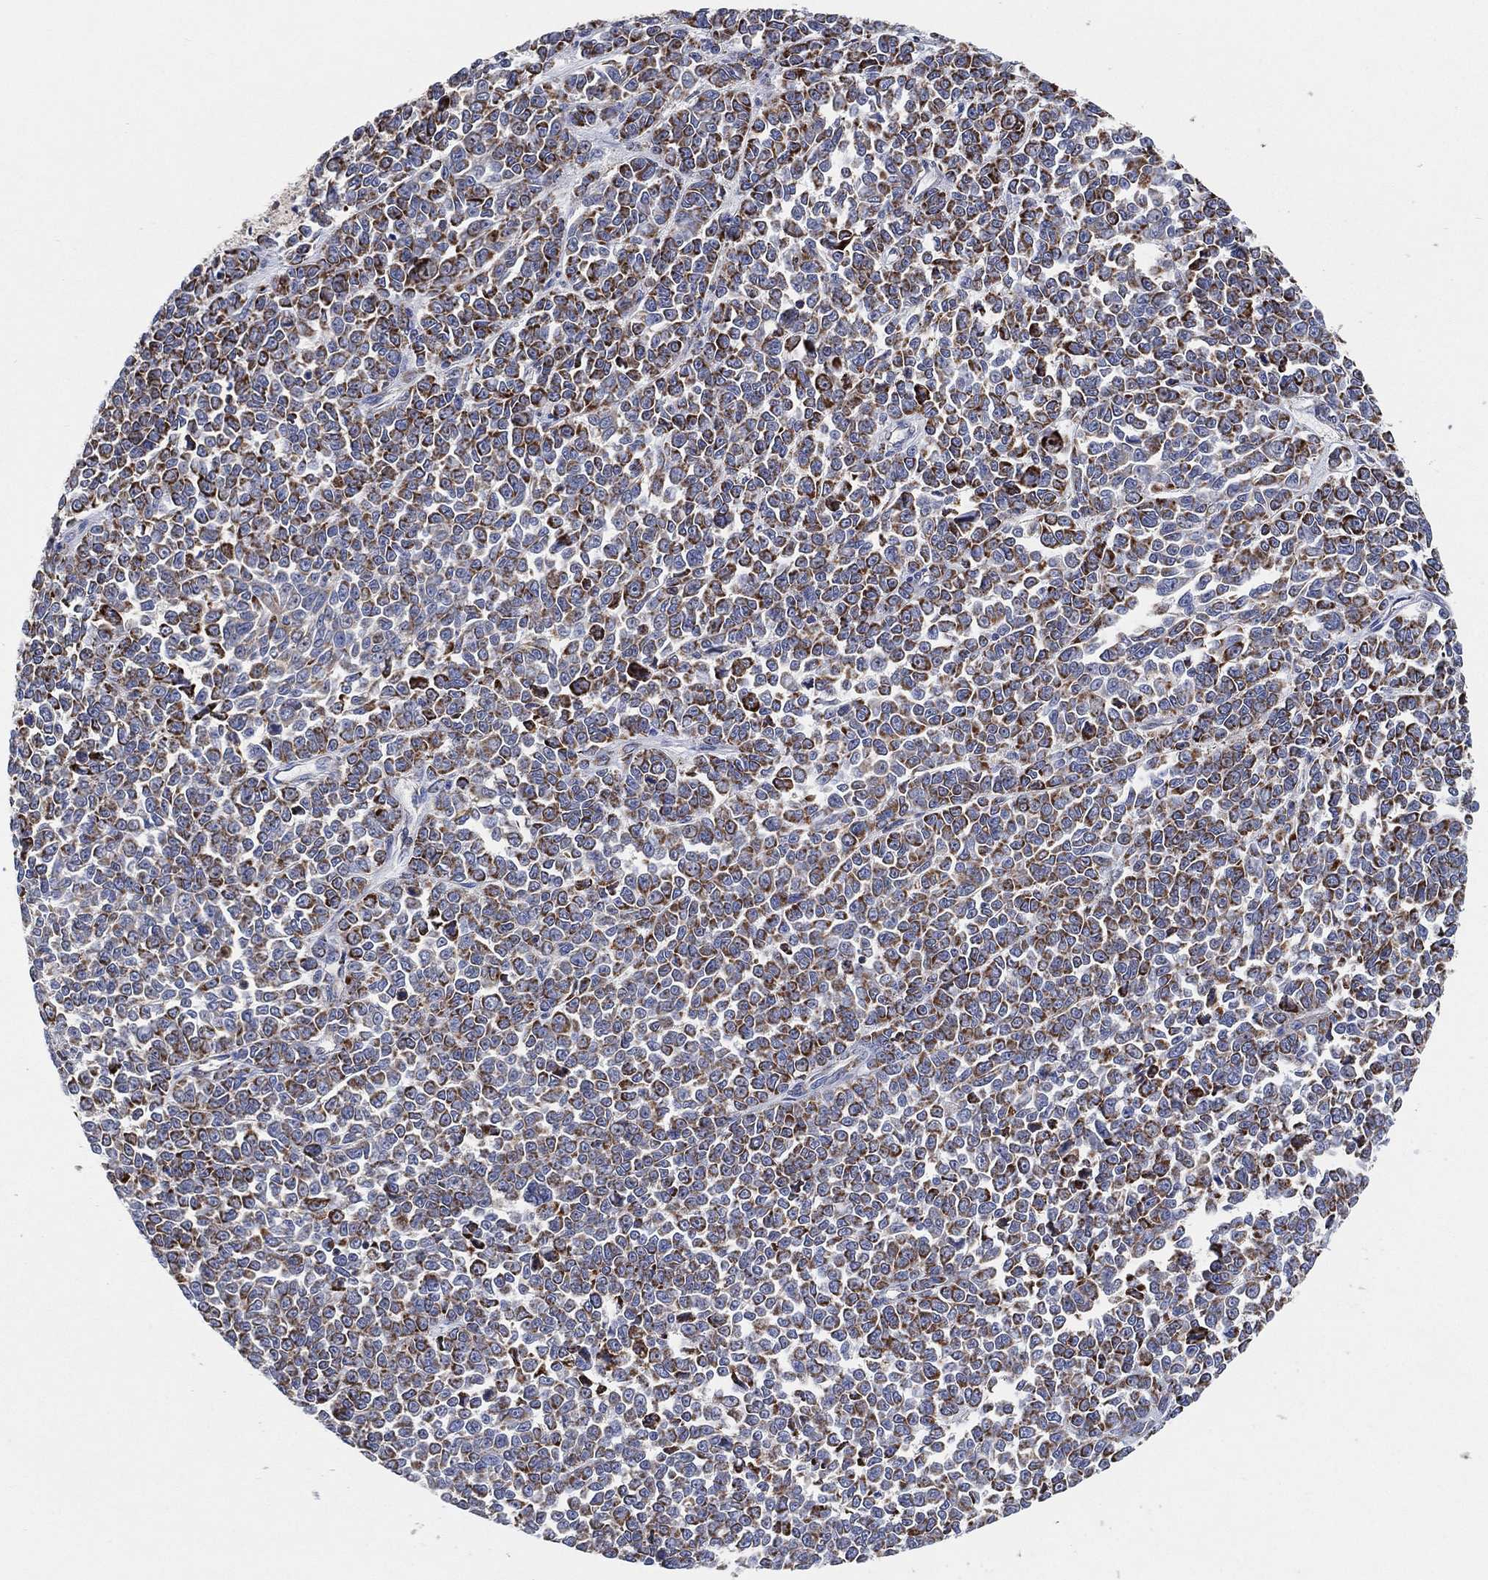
{"staining": {"intensity": "strong", "quantity": "25%-75%", "location": "cytoplasmic/membranous"}, "tissue": "melanoma", "cell_type": "Tumor cells", "image_type": "cancer", "snomed": [{"axis": "morphology", "description": "Malignant melanoma, NOS"}, {"axis": "topography", "description": "Skin"}], "caption": "The photomicrograph displays staining of melanoma, revealing strong cytoplasmic/membranous protein staining (brown color) within tumor cells.", "gene": "GCAT", "patient": {"sex": "female", "age": 95}}